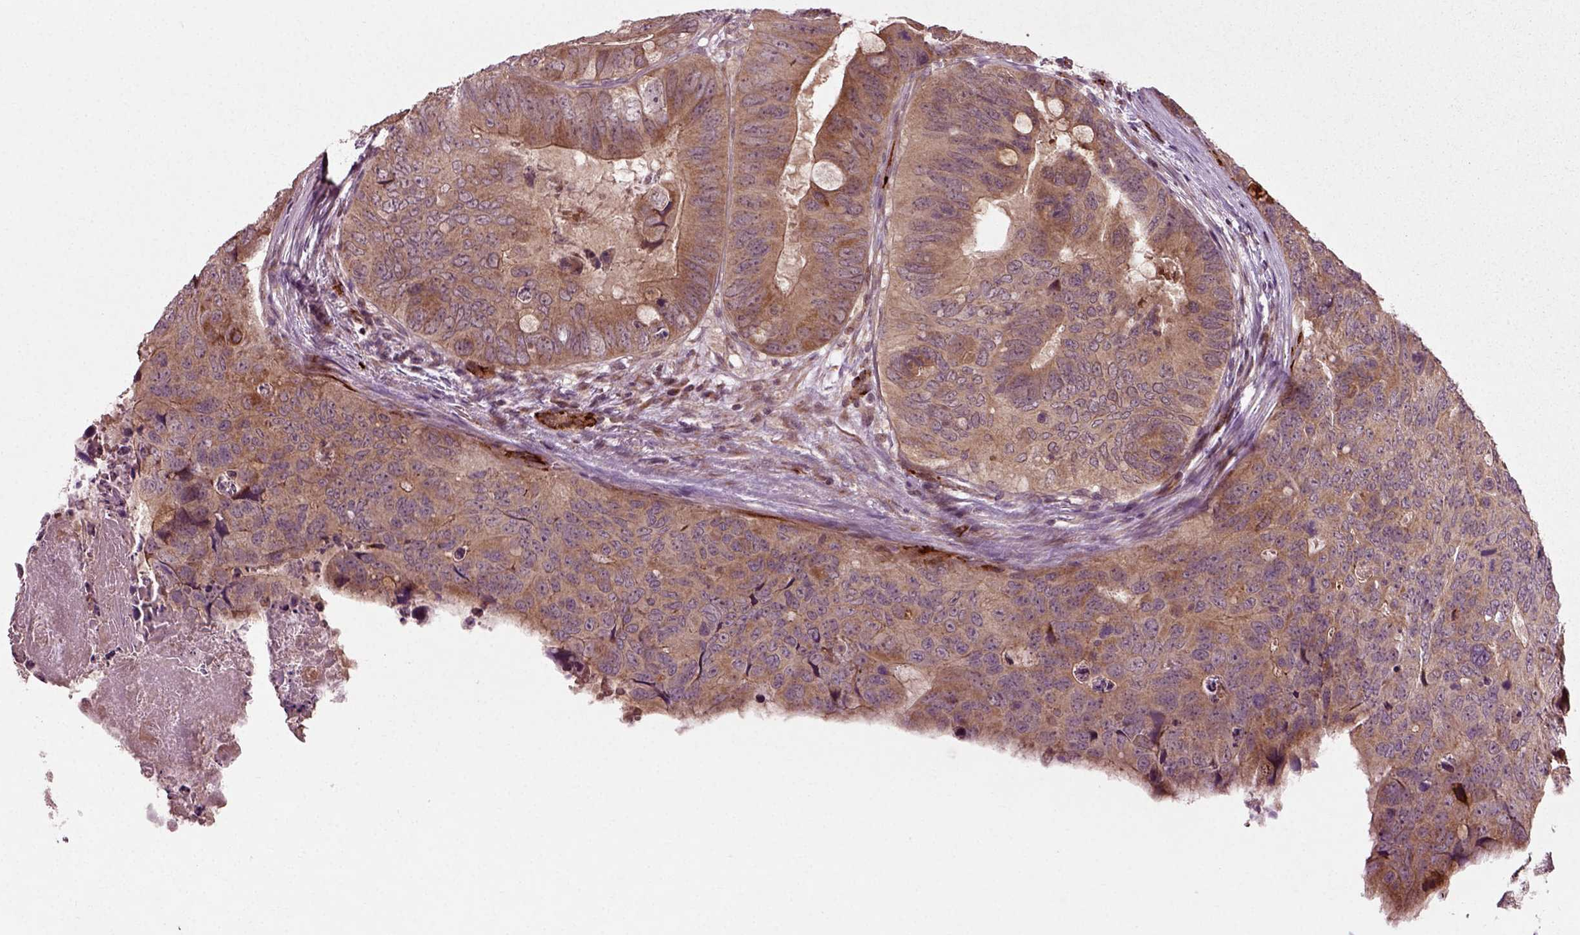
{"staining": {"intensity": "moderate", "quantity": "25%-75%", "location": "cytoplasmic/membranous"}, "tissue": "colorectal cancer", "cell_type": "Tumor cells", "image_type": "cancer", "snomed": [{"axis": "morphology", "description": "Adenocarcinoma, NOS"}, {"axis": "topography", "description": "Colon"}], "caption": "A medium amount of moderate cytoplasmic/membranous positivity is present in about 25%-75% of tumor cells in colorectal cancer (adenocarcinoma) tissue.", "gene": "PLCD3", "patient": {"sex": "male", "age": 79}}